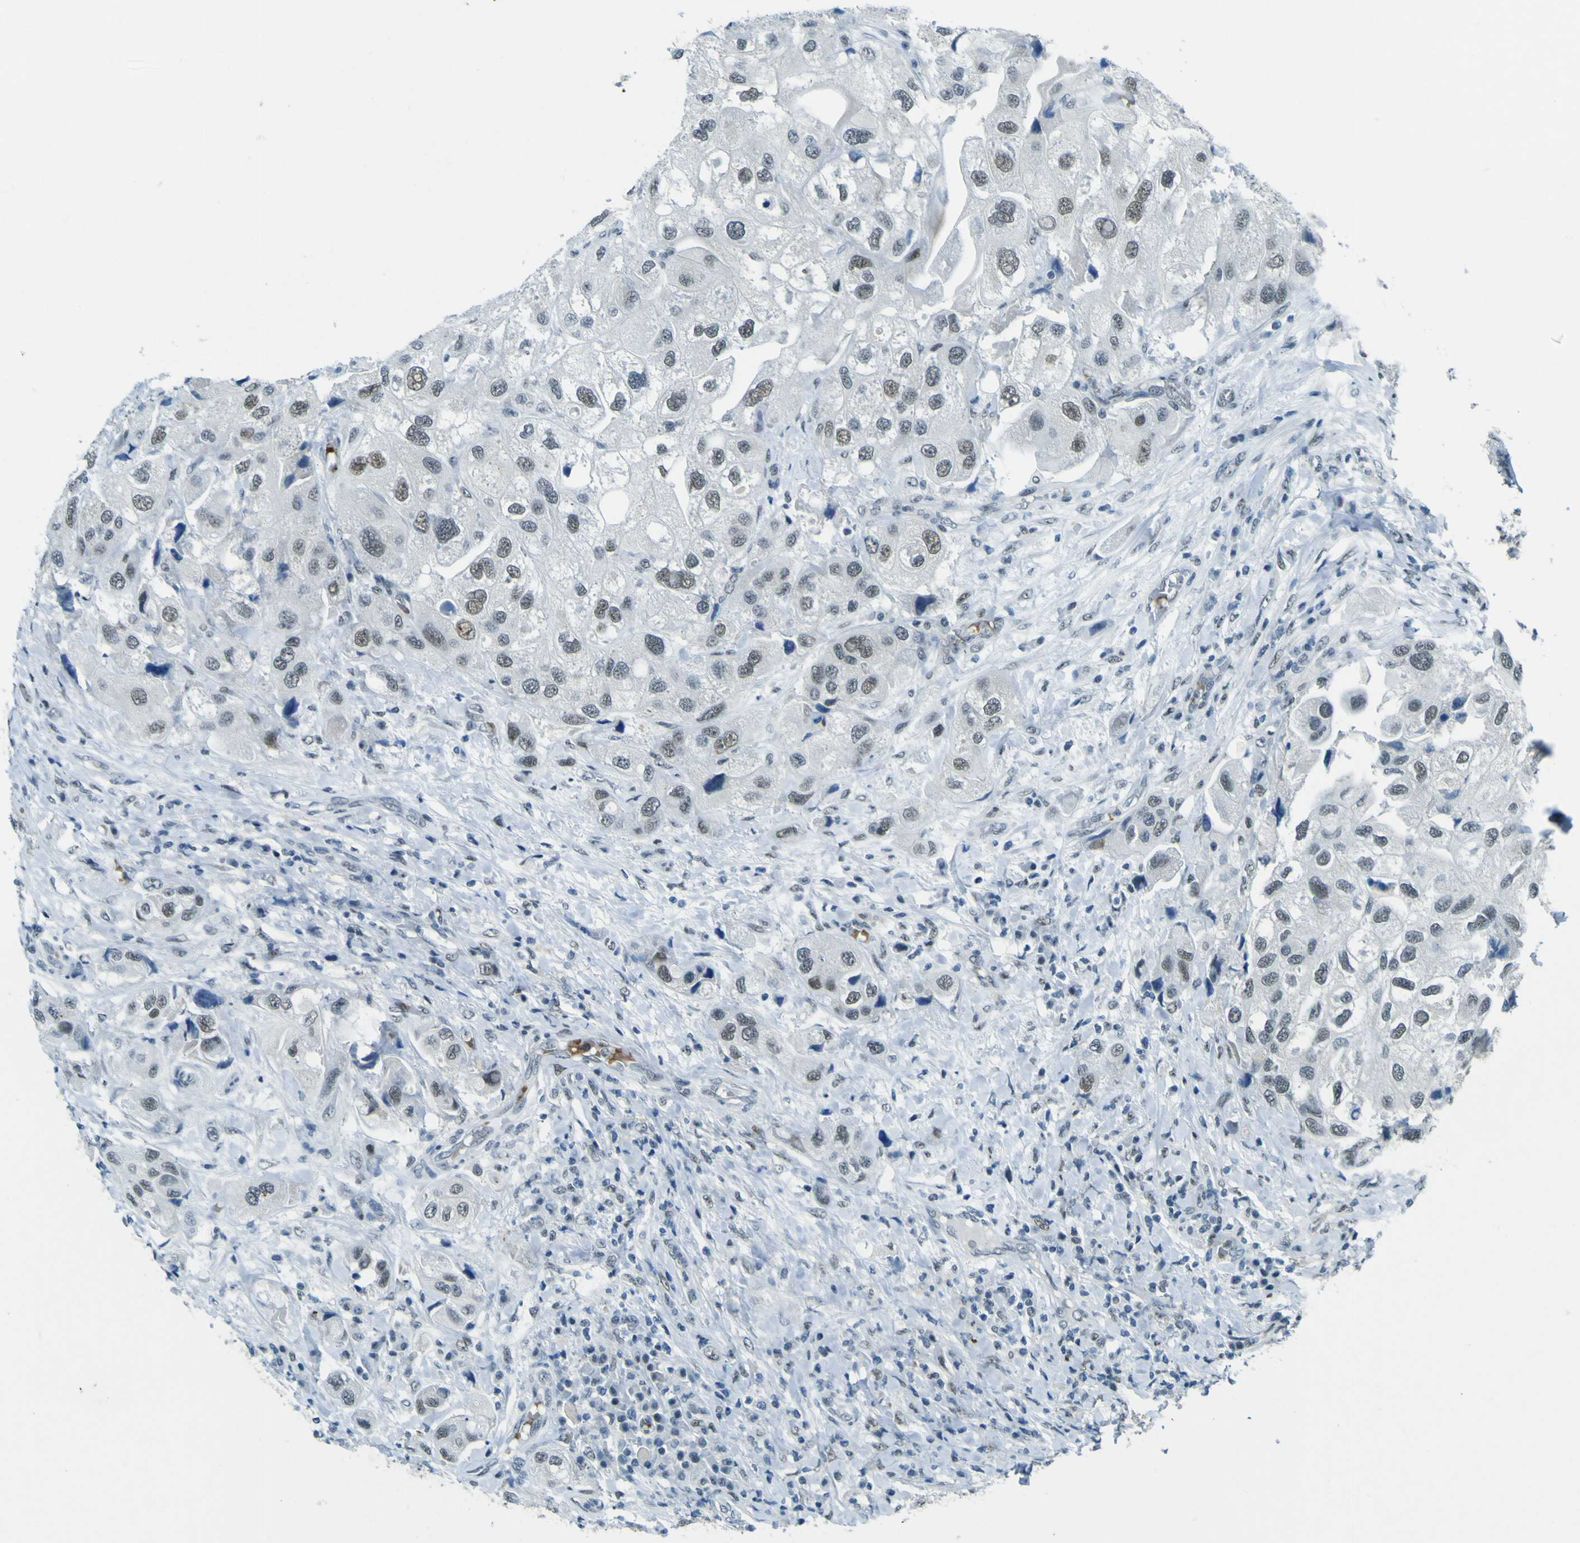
{"staining": {"intensity": "weak", "quantity": "25%-75%", "location": "nuclear"}, "tissue": "urothelial cancer", "cell_type": "Tumor cells", "image_type": "cancer", "snomed": [{"axis": "morphology", "description": "Urothelial carcinoma, High grade"}, {"axis": "topography", "description": "Urinary bladder"}], "caption": "Immunohistochemical staining of human high-grade urothelial carcinoma shows weak nuclear protein positivity in approximately 25%-75% of tumor cells.", "gene": "CEBPG", "patient": {"sex": "female", "age": 64}}